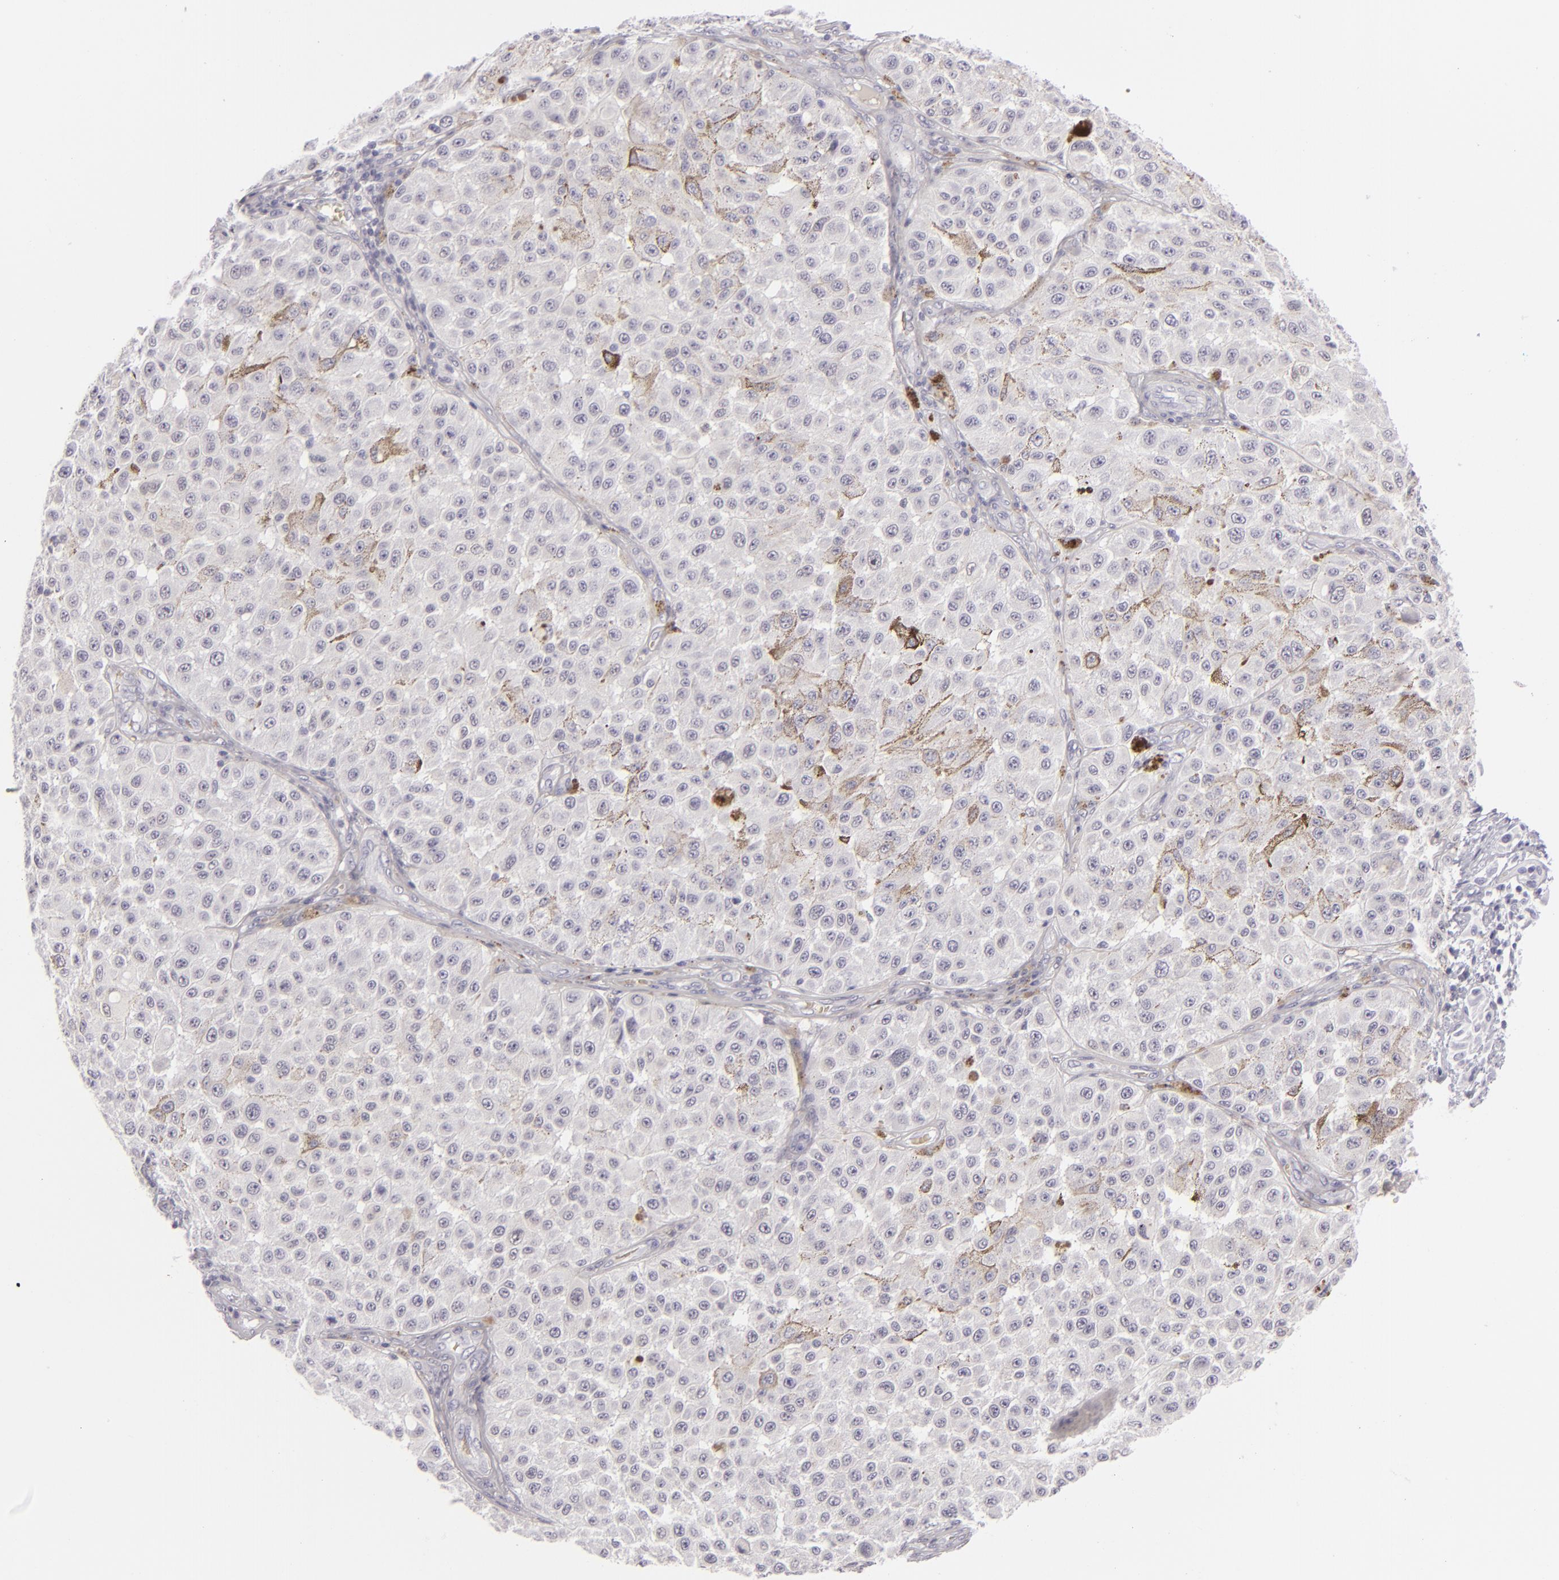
{"staining": {"intensity": "negative", "quantity": "none", "location": "none"}, "tissue": "melanoma", "cell_type": "Tumor cells", "image_type": "cancer", "snomed": [{"axis": "morphology", "description": "Malignant melanoma, NOS"}, {"axis": "topography", "description": "Skin"}], "caption": "IHC of human malignant melanoma displays no expression in tumor cells.", "gene": "CDX2", "patient": {"sex": "female", "age": 64}}